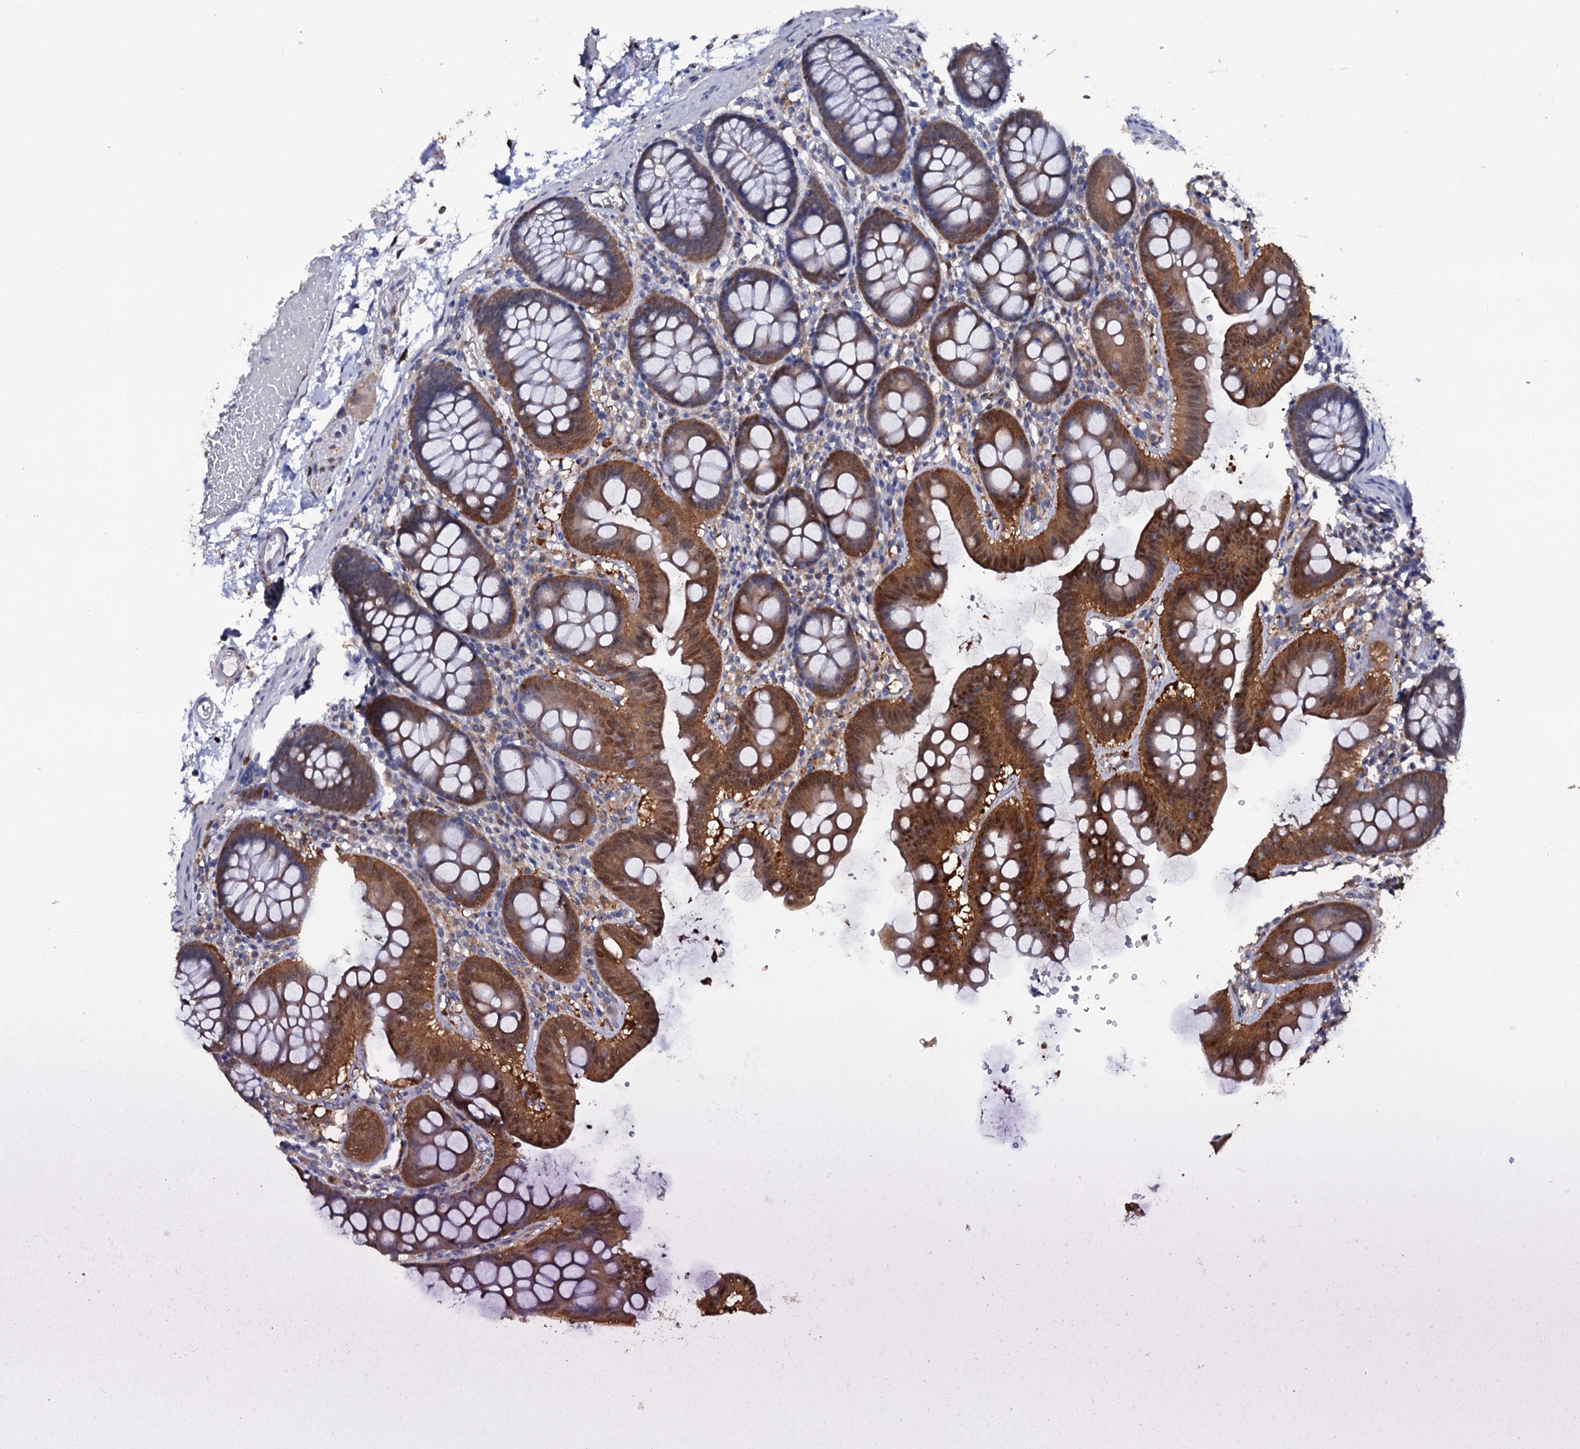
{"staining": {"intensity": "weak", "quantity": "25%-75%", "location": "cytoplasmic/membranous"}, "tissue": "colon", "cell_type": "Endothelial cells", "image_type": "normal", "snomed": [{"axis": "morphology", "description": "Normal tissue, NOS"}, {"axis": "topography", "description": "Colon"}], "caption": "Brown immunohistochemical staining in normal human colon displays weak cytoplasmic/membranous staining in about 25%-75% of endothelial cells. (Stains: DAB in brown, nuclei in blue, Microscopy: brightfield microscopy at high magnification).", "gene": "CRYL1", "patient": {"sex": "male", "age": 75}}